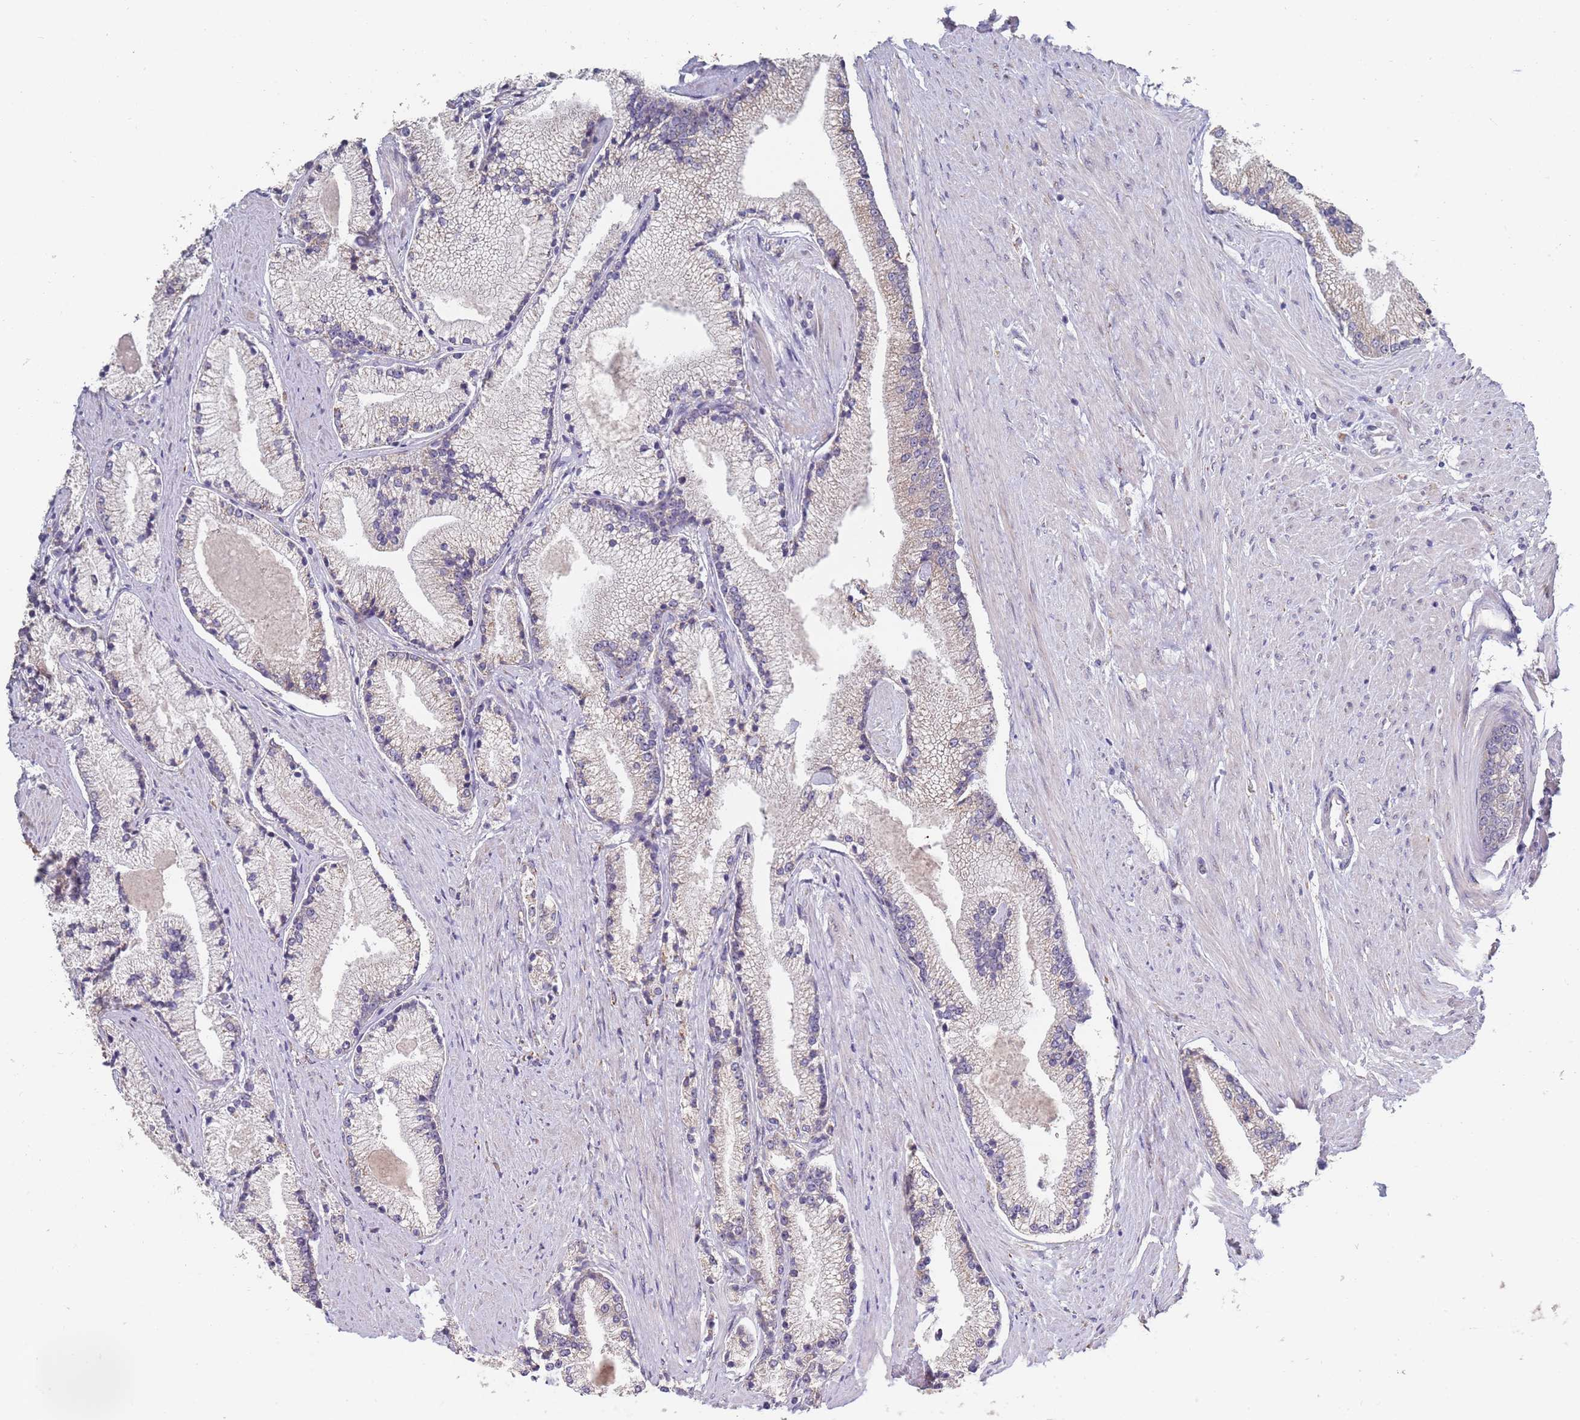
{"staining": {"intensity": "negative", "quantity": "none", "location": "none"}, "tissue": "prostate cancer", "cell_type": "Tumor cells", "image_type": "cancer", "snomed": [{"axis": "morphology", "description": "Adenocarcinoma, High grade"}, {"axis": "topography", "description": "Prostate"}], "caption": "Tumor cells show no significant staining in adenocarcinoma (high-grade) (prostate). (DAB immunohistochemistry with hematoxylin counter stain).", "gene": "VRK2", "patient": {"sex": "male", "age": 67}}